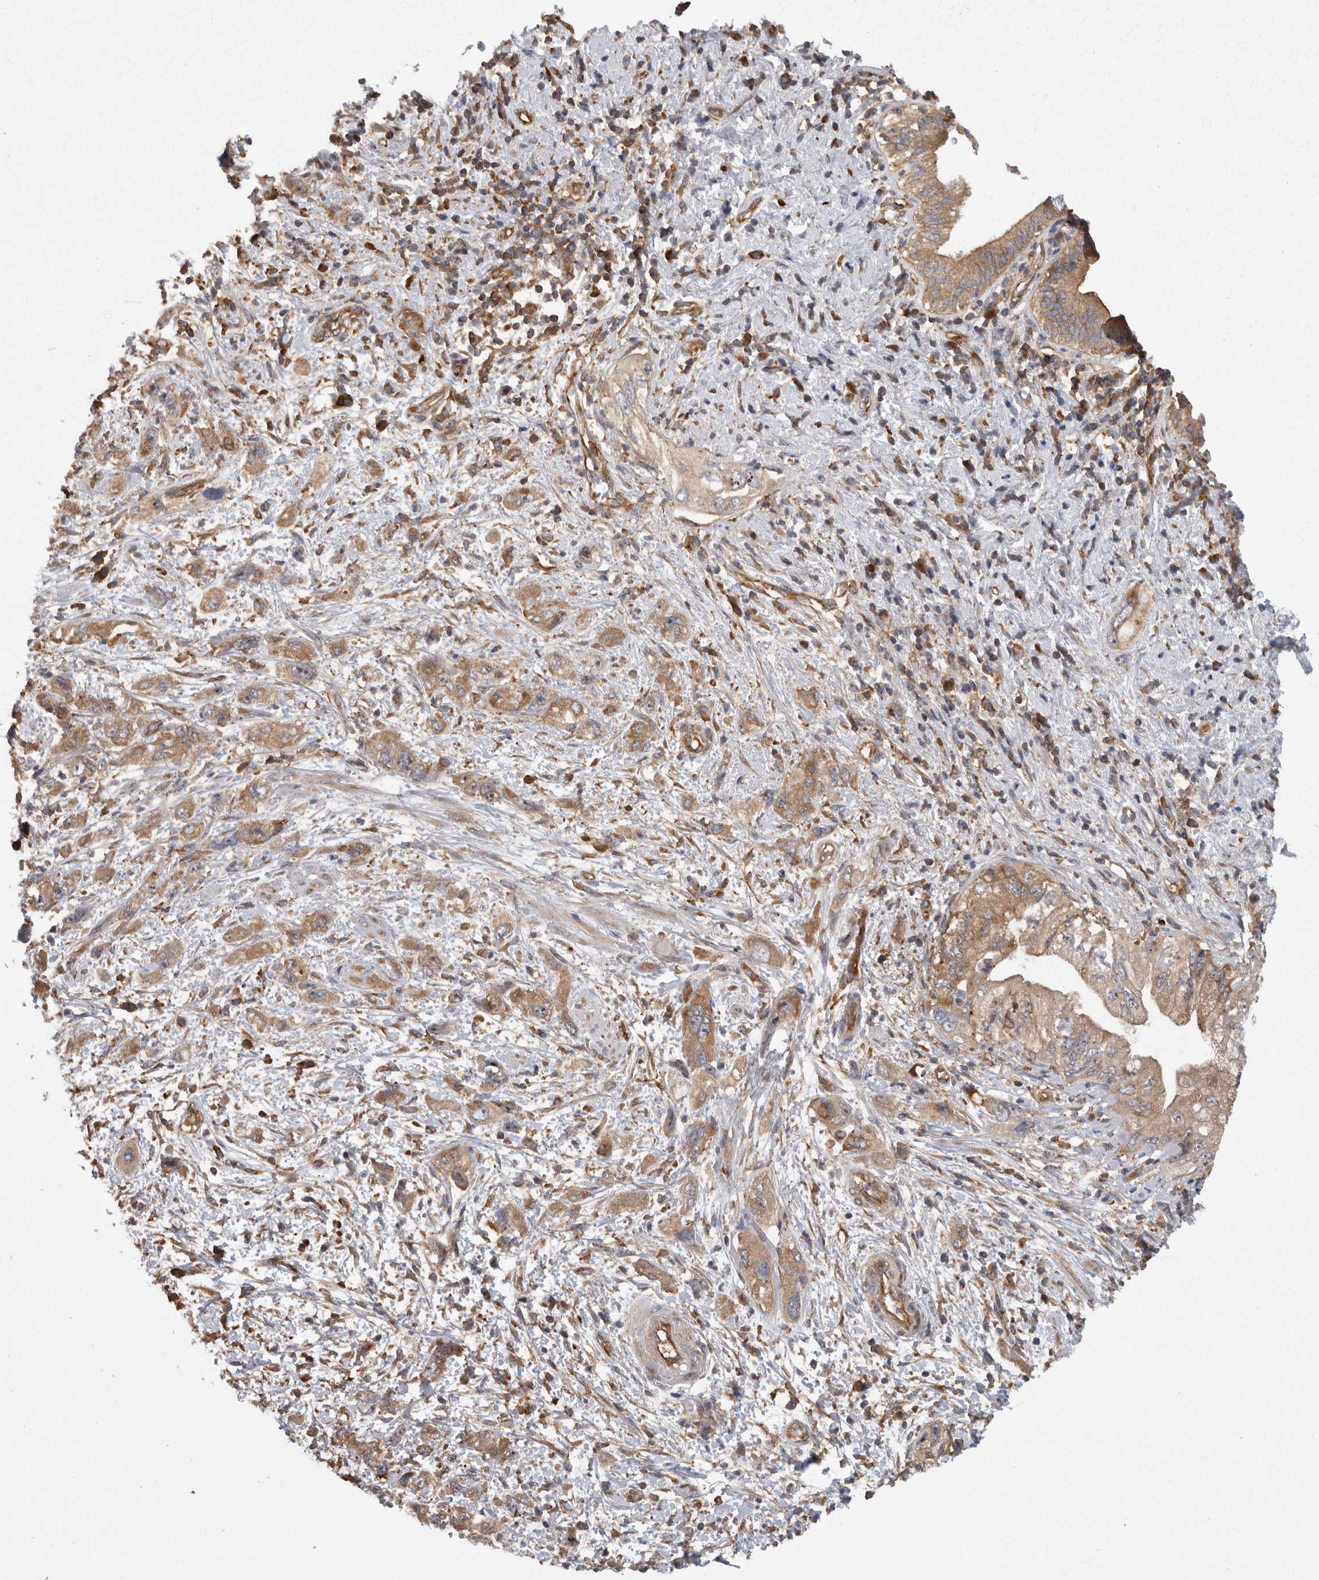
{"staining": {"intensity": "moderate", "quantity": ">75%", "location": "cytoplasmic/membranous"}, "tissue": "pancreatic cancer", "cell_type": "Tumor cells", "image_type": "cancer", "snomed": [{"axis": "morphology", "description": "Adenocarcinoma, NOS"}, {"axis": "topography", "description": "Pancreas"}], "caption": "This is a histology image of IHC staining of pancreatic cancer, which shows moderate staining in the cytoplasmic/membranous of tumor cells.", "gene": "SMCR8", "patient": {"sex": "female", "age": 73}}